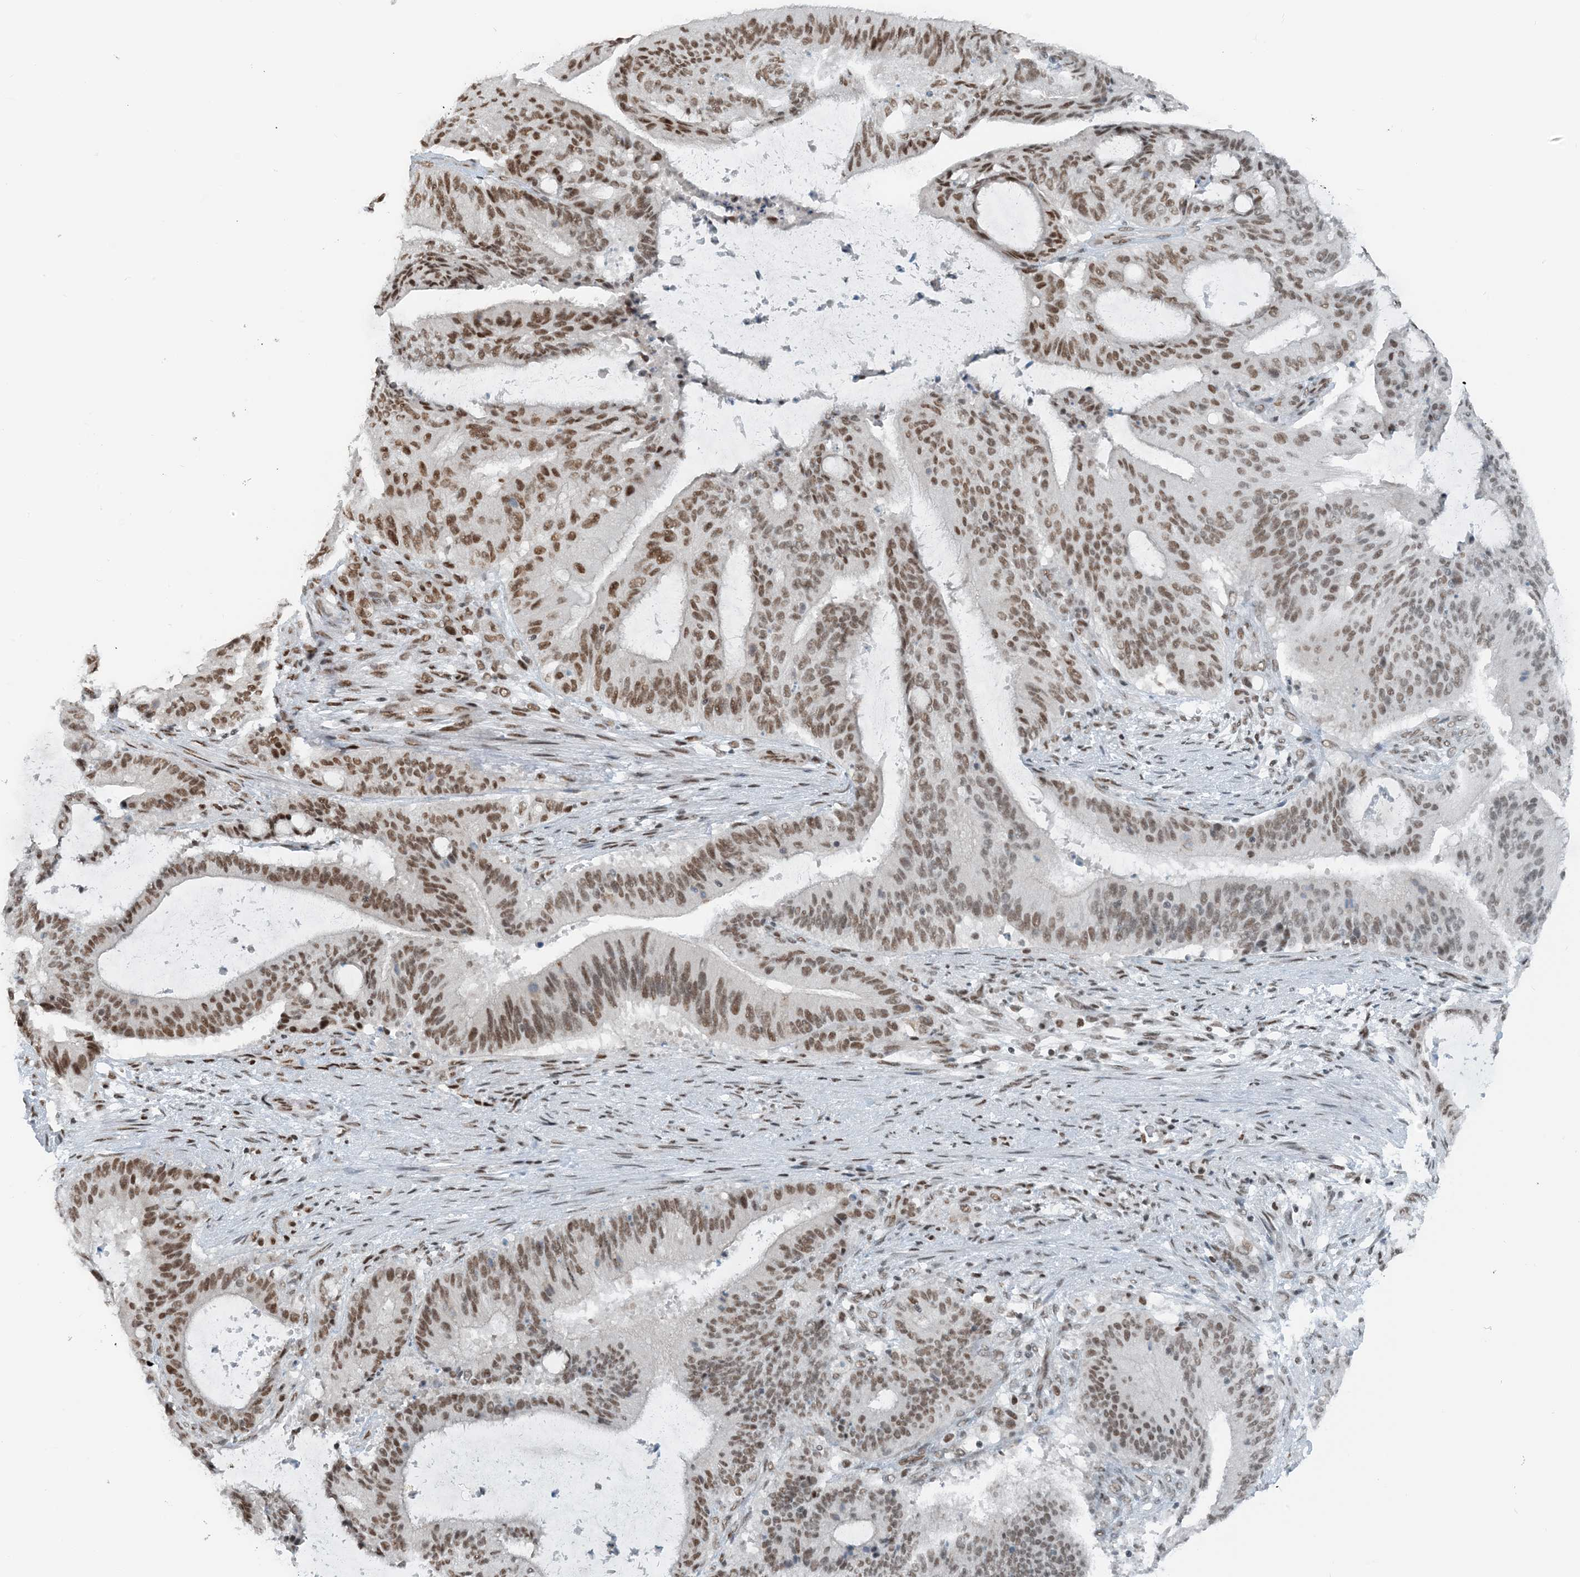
{"staining": {"intensity": "moderate", "quantity": ">75%", "location": "nuclear"}, "tissue": "liver cancer", "cell_type": "Tumor cells", "image_type": "cancer", "snomed": [{"axis": "morphology", "description": "Normal tissue, NOS"}, {"axis": "morphology", "description": "Cholangiocarcinoma"}, {"axis": "topography", "description": "Liver"}, {"axis": "topography", "description": "Peripheral nerve tissue"}], "caption": "Liver cancer (cholangiocarcinoma) tissue exhibits moderate nuclear positivity in approximately >75% of tumor cells", "gene": "ZNF500", "patient": {"sex": "female", "age": 73}}